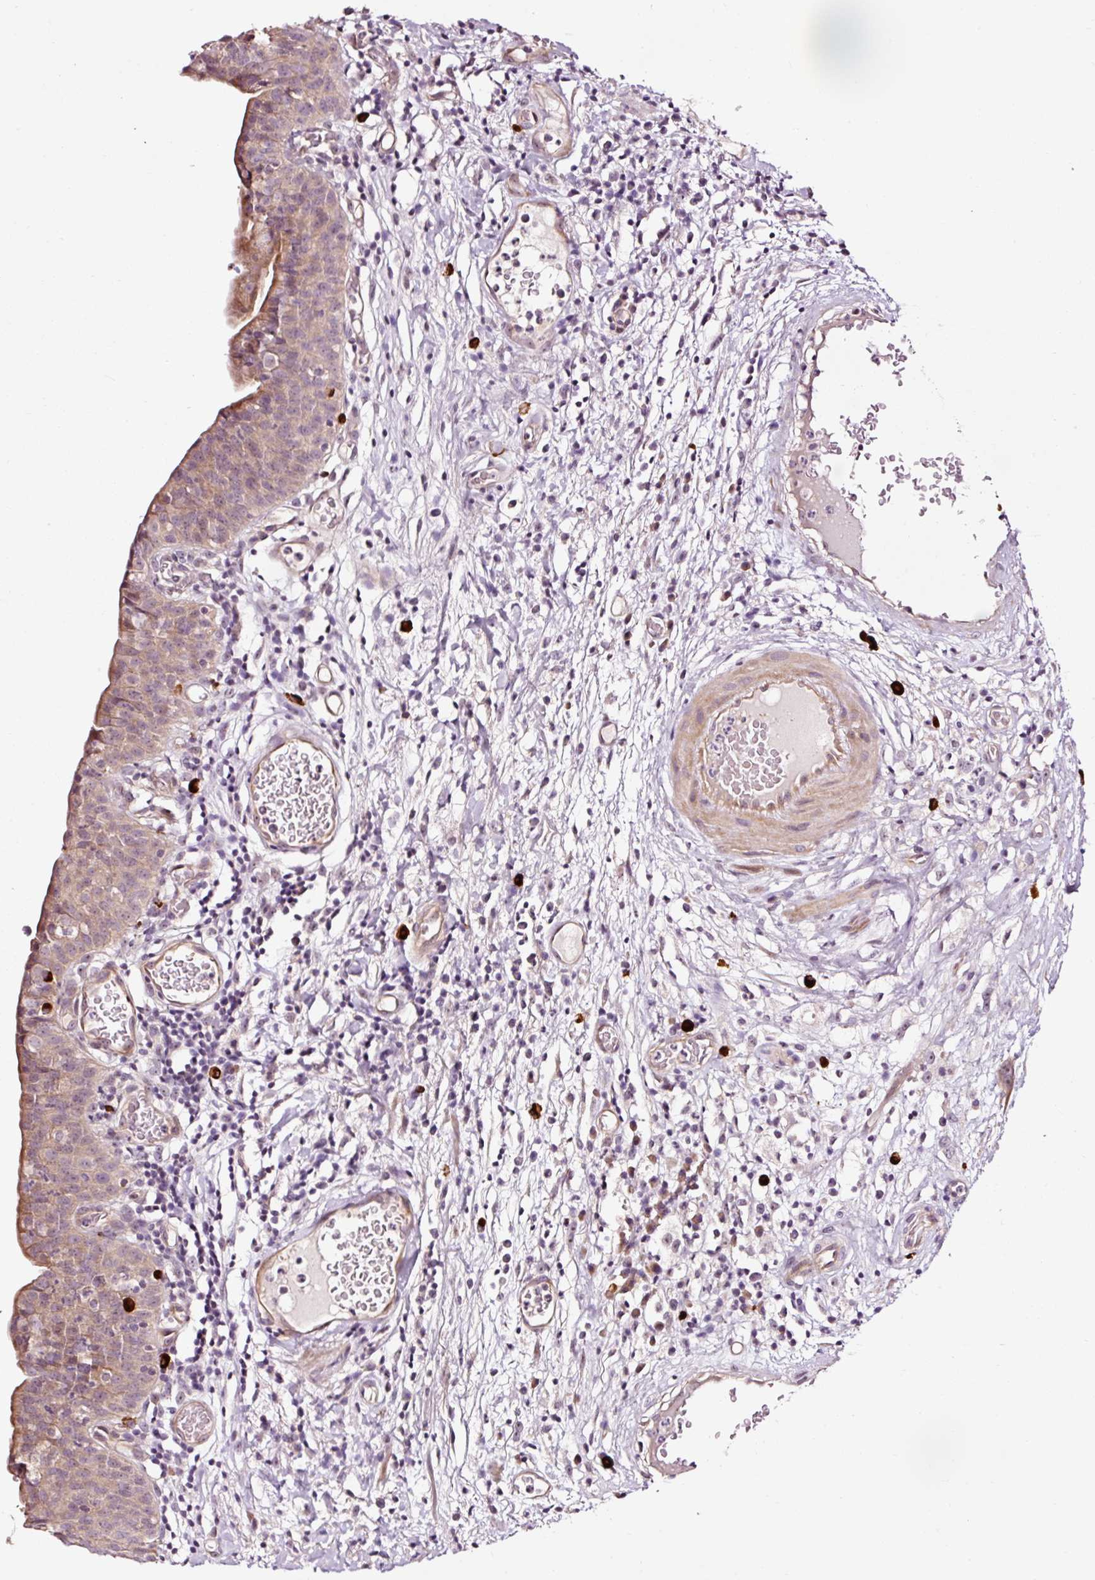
{"staining": {"intensity": "weak", "quantity": ">75%", "location": "cytoplasmic/membranous"}, "tissue": "urinary bladder", "cell_type": "Urothelial cells", "image_type": "normal", "snomed": [{"axis": "morphology", "description": "Normal tissue, NOS"}, {"axis": "morphology", "description": "Inflammation, NOS"}, {"axis": "topography", "description": "Urinary bladder"}], "caption": "The image displays staining of benign urinary bladder, revealing weak cytoplasmic/membranous protein staining (brown color) within urothelial cells. (IHC, brightfield microscopy, high magnification).", "gene": "UTP14A", "patient": {"sex": "male", "age": 57}}